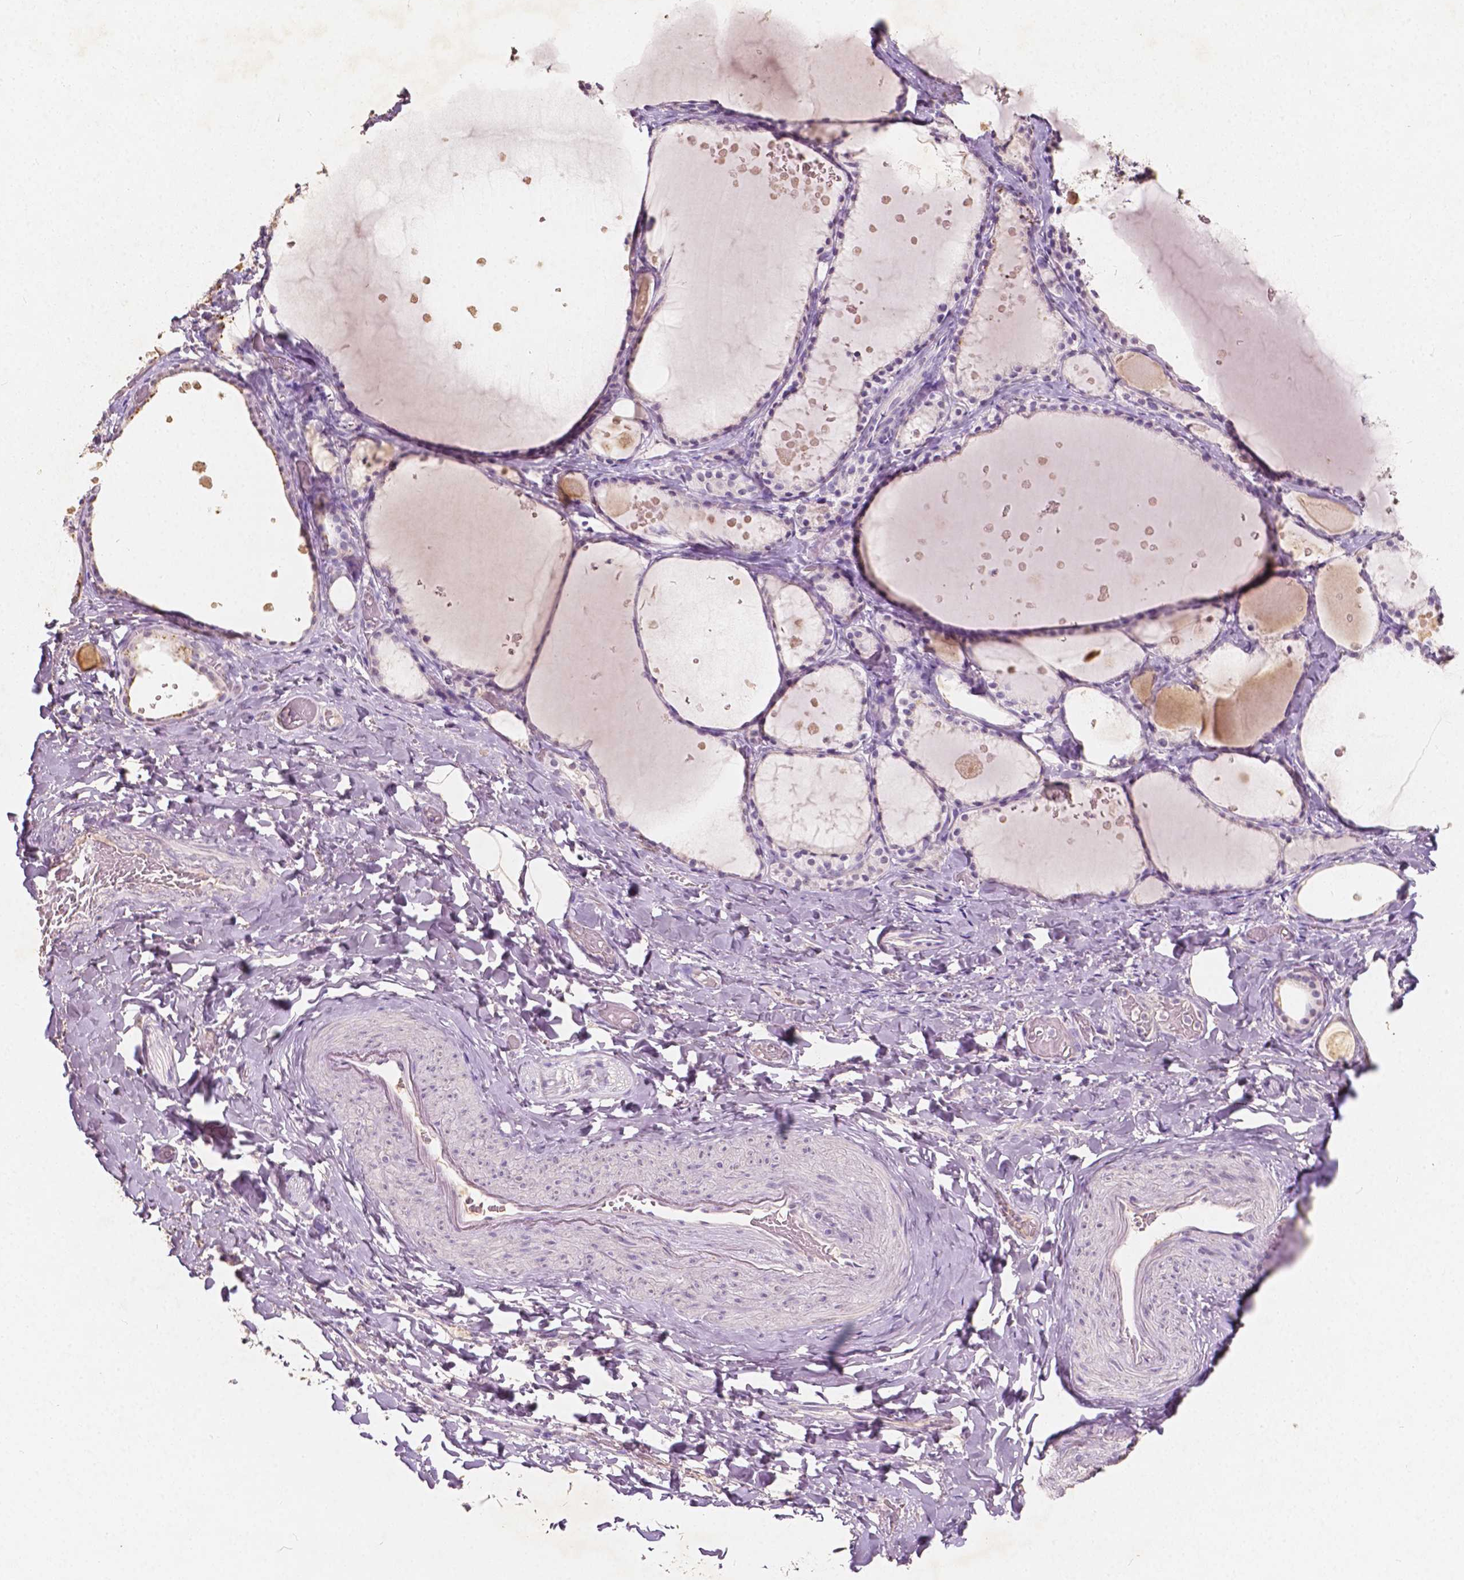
{"staining": {"intensity": "moderate", "quantity": "<25%", "location": "cytoplasmic/membranous"}, "tissue": "thyroid gland", "cell_type": "Glandular cells", "image_type": "normal", "snomed": [{"axis": "morphology", "description": "Normal tissue, NOS"}, {"axis": "topography", "description": "Thyroid gland"}], "caption": "Protein expression analysis of normal thyroid gland displays moderate cytoplasmic/membranous expression in about <25% of glandular cells.", "gene": "SOX15", "patient": {"sex": "female", "age": 56}}